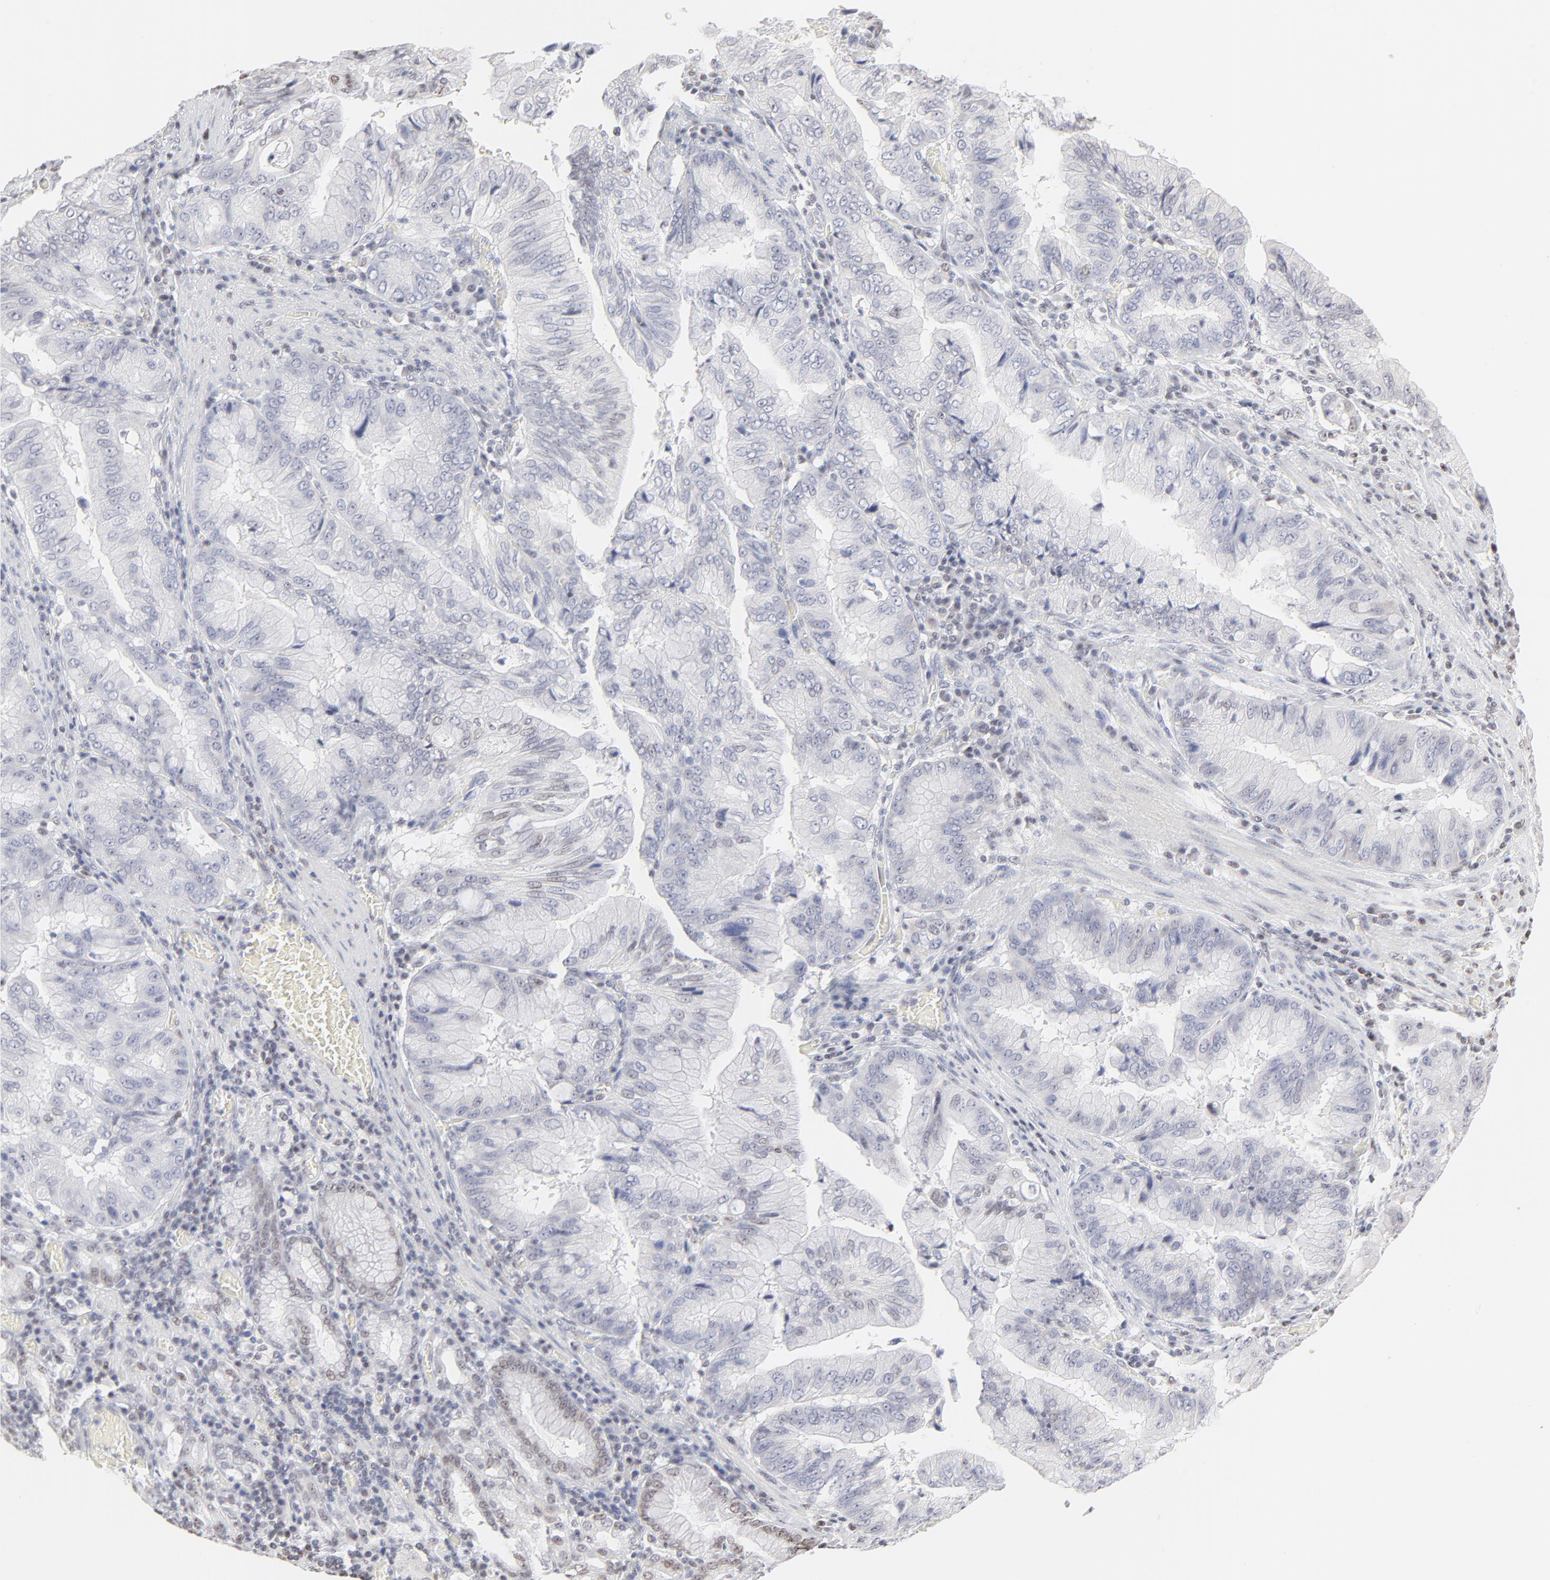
{"staining": {"intensity": "negative", "quantity": "none", "location": "none"}, "tissue": "stomach cancer", "cell_type": "Tumor cells", "image_type": "cancer", "snomed": [{"axis": "morphology", "description": "Adenocarcinoma, NOS"}, {"axis": "topography", "description": "Stomach, upper"}], "caption": "Photomicrograph shows no protein expression in tumor cells of adenocarcinoma (stomach) tissue. (Brightfield microscopy of DAB IHC at high magnification).", "gene": "NFIL3", "patient": {"sex": "male", "age": 80}}